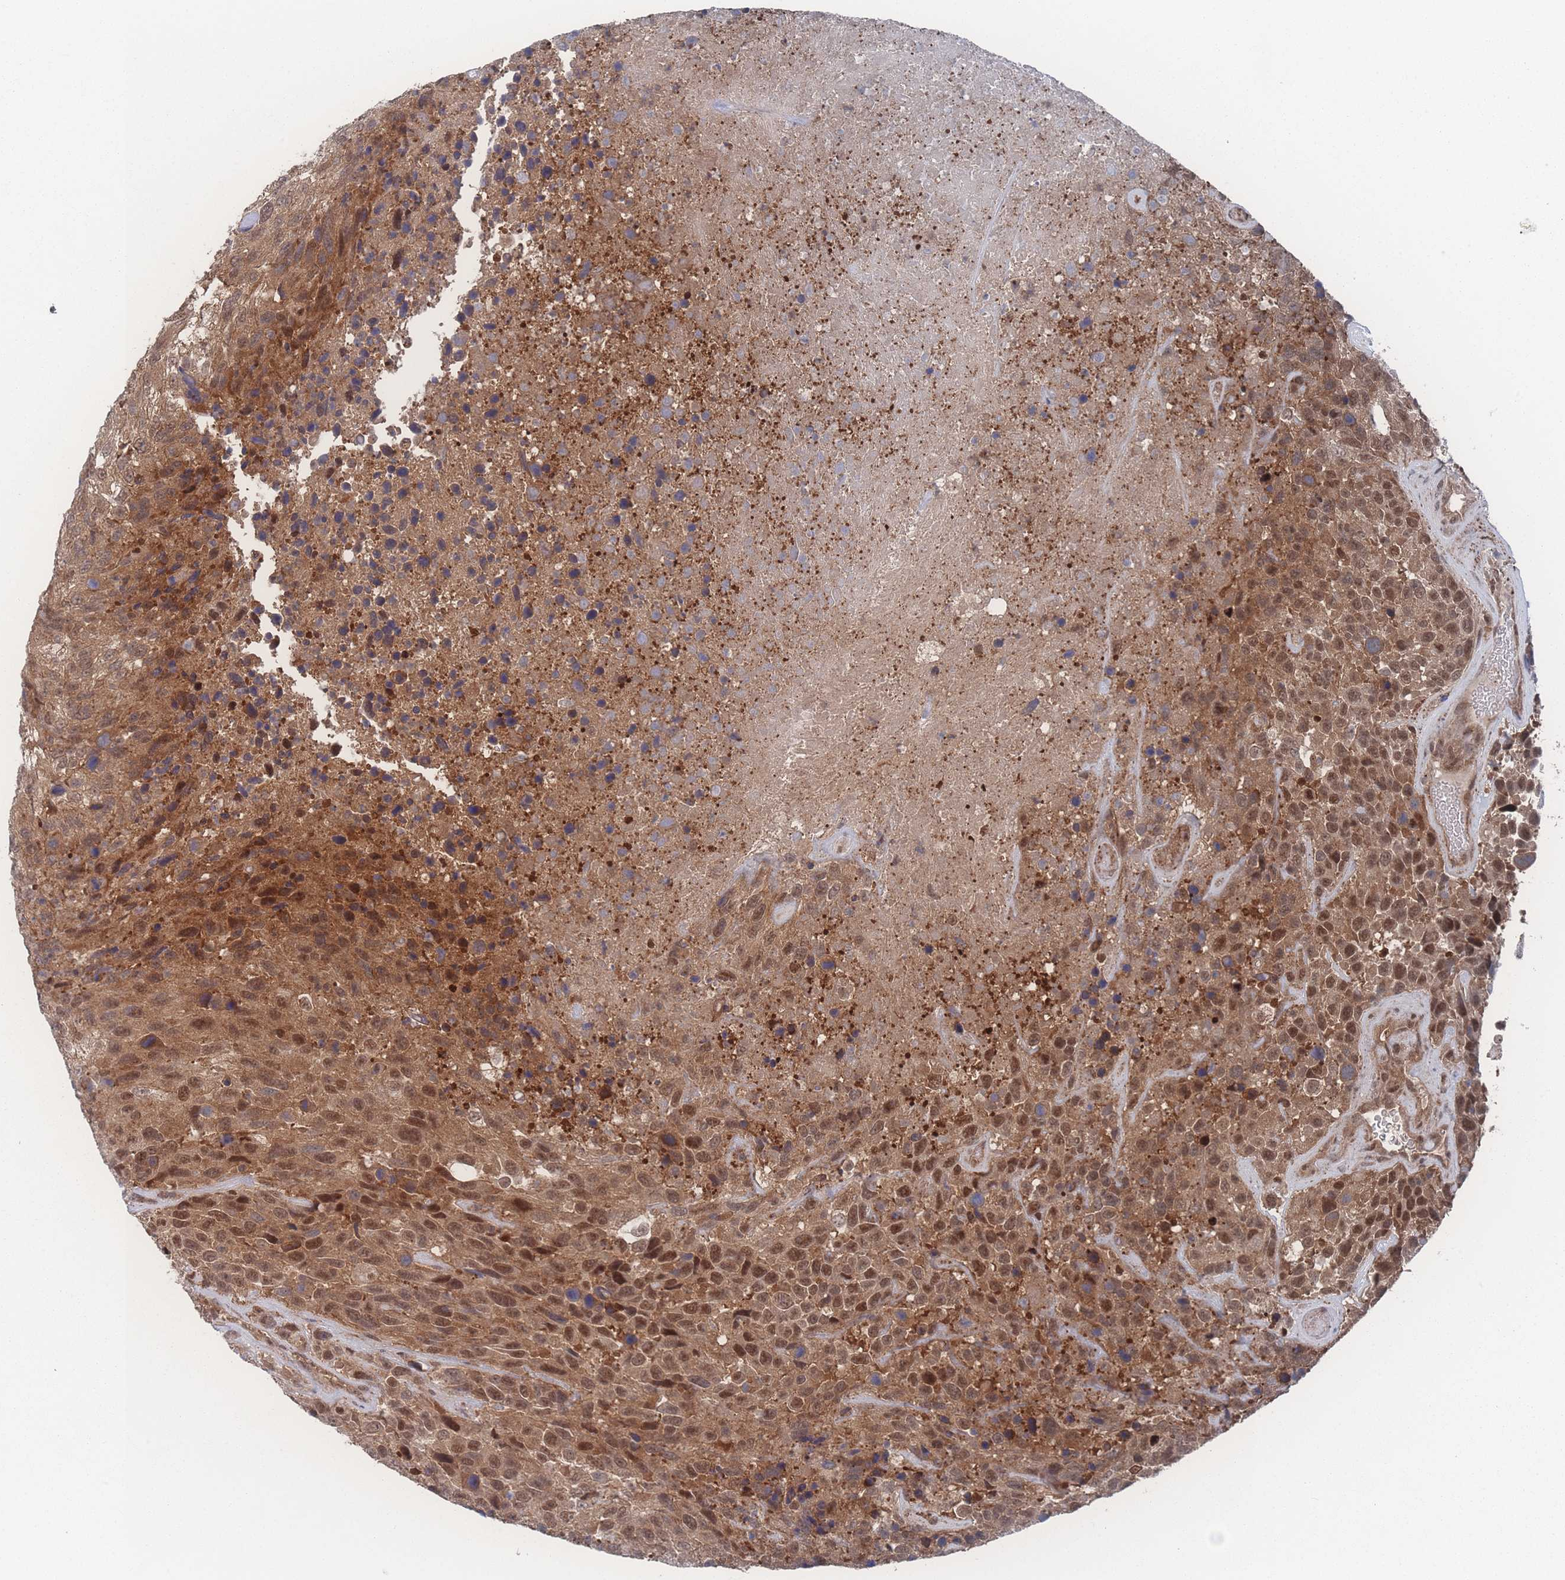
{"staining": {"intensity": "moderate", "quantity": ">75%", "location": "cytoplasmic/membranous,nuclear"}, "tissue": "urothelial cancer", "cell_type": "Tumor cells", "image_type": "cancer", "snomed": [{"axis": "morphology", "description": "Urothelial carcinoma, High grade"}, {"axis": "topography", "description": "Urinary bladder"}], "caption": "Immunohistochemical staining of urothelial cancer demonstrates medium levels of moderate cytoplasmic/membranous and nuclear protein positivity in about >75% of tumor cells.", "gene": "PSMA1", "patient": {"sex": "female", "age": 70}}